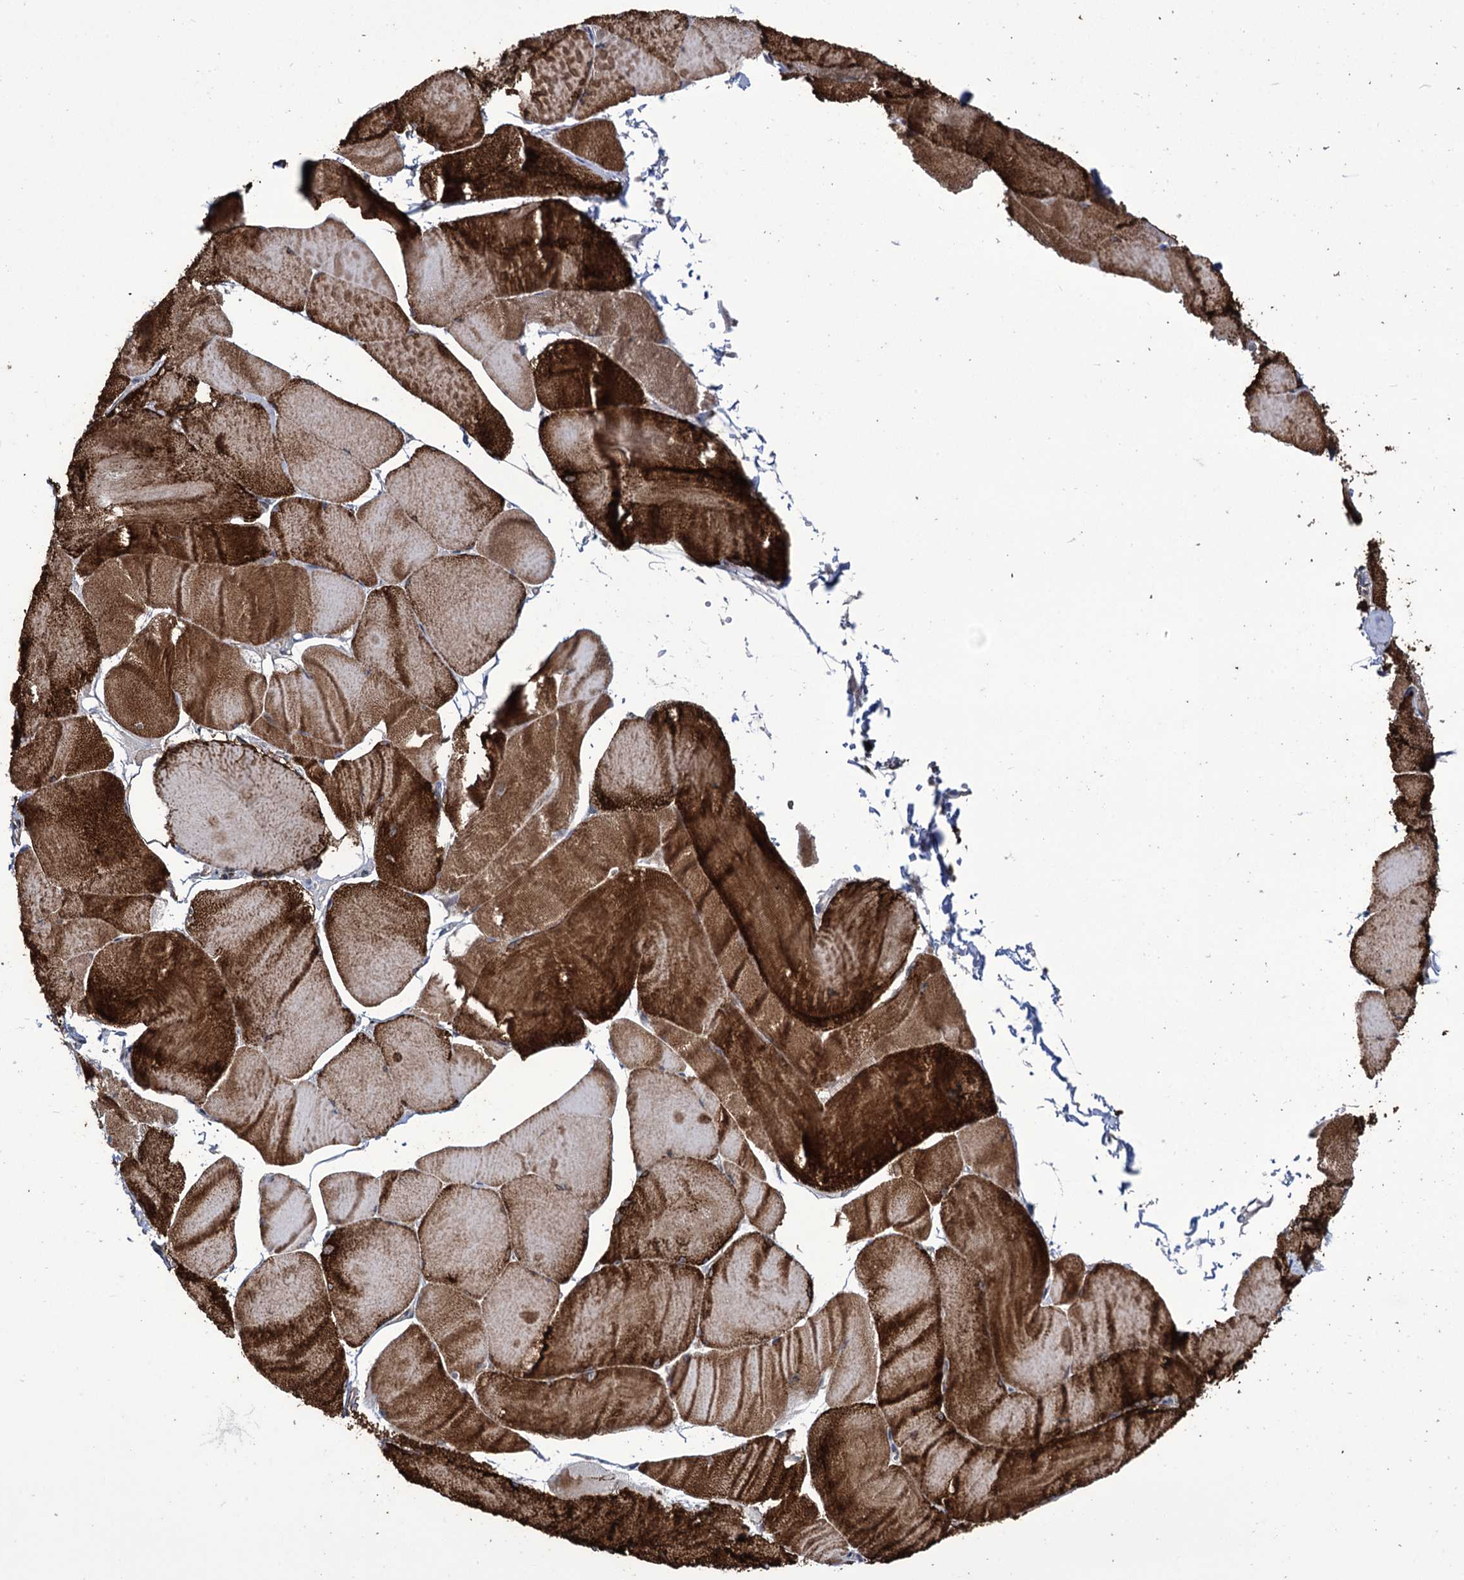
{"staining": {"intensity": "strong", "quantity": ">75%", "location": "cytoplasmic/membranous"}, "tissue": "skeletal muscle", "cell_type": "Myocytes", "image_type": "normal", "snomed": [{"axis": "morphology", "description": "Normal tissue, NOS"}, {"axis": "morphology", "description": "Basal cell carcinoma"}, {"axis": "topography", "description": "Skeletal muscle"}], "caption": "This is an image of immunohistochemistry staining of unremarkable skeletal muscle, which shows strong expression in the cytoplasmic/membranous of myocytes.", "gene": "TUBGCP5", "patient": {"sex": "female", "age": 64}}